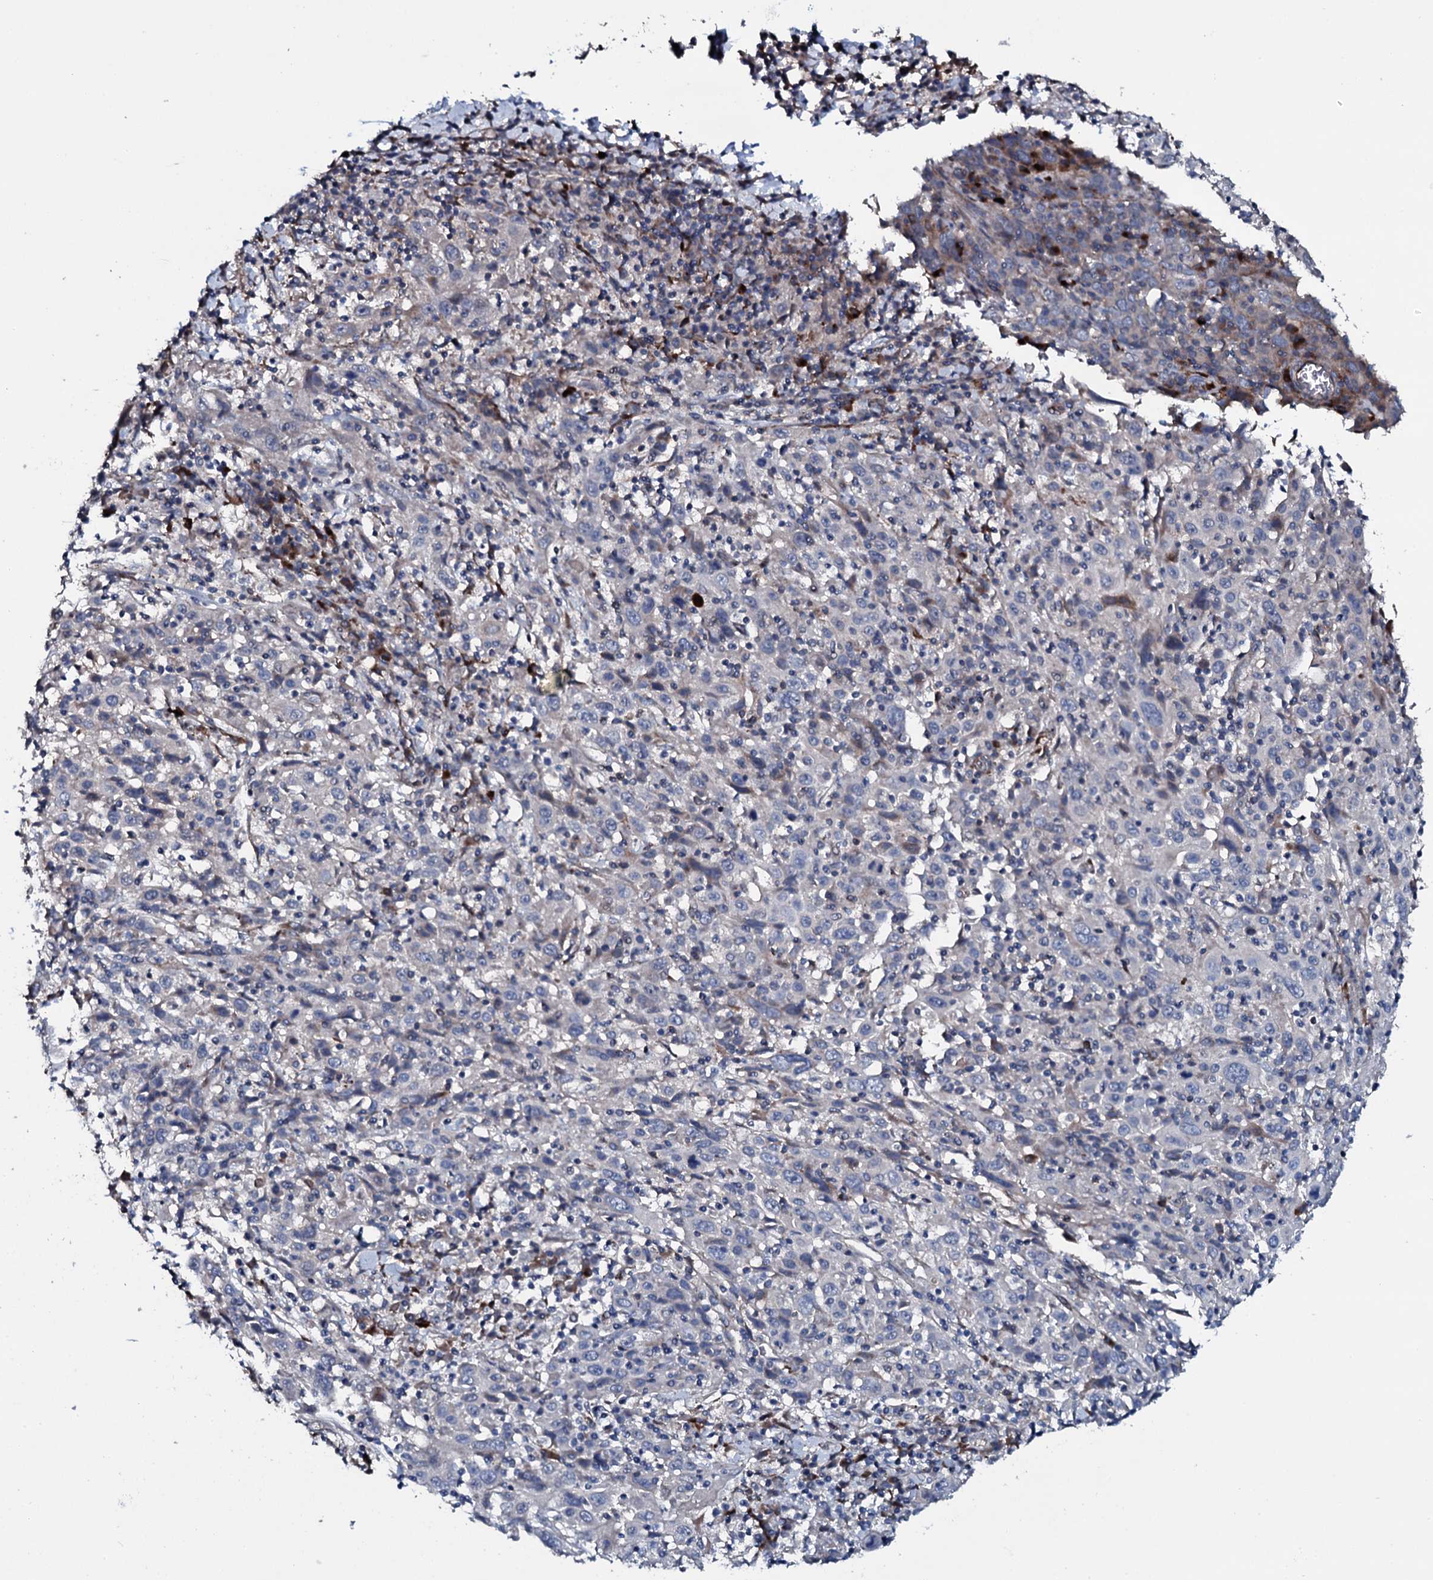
{"staining": {"intensity": "negative", "quantity": "none", "location": "none"}, "tissue": "cervical cancer", "cell_type": "Tumor cells", "image_type": "cancer", "snomed": [{"axis": "morphology", "description": "Squamous cell carcinoma, NOS"}, {"axis": "topography", "description": "Cervix"}], "caption": "Human cervical cancer (squamous cell carcinoma) stained for a protein using immunohistochemistry (IHC) exhibits no expression in tumor cells.", "gene": "IL12B", "patient": {"sex": "female", "age": 46}}